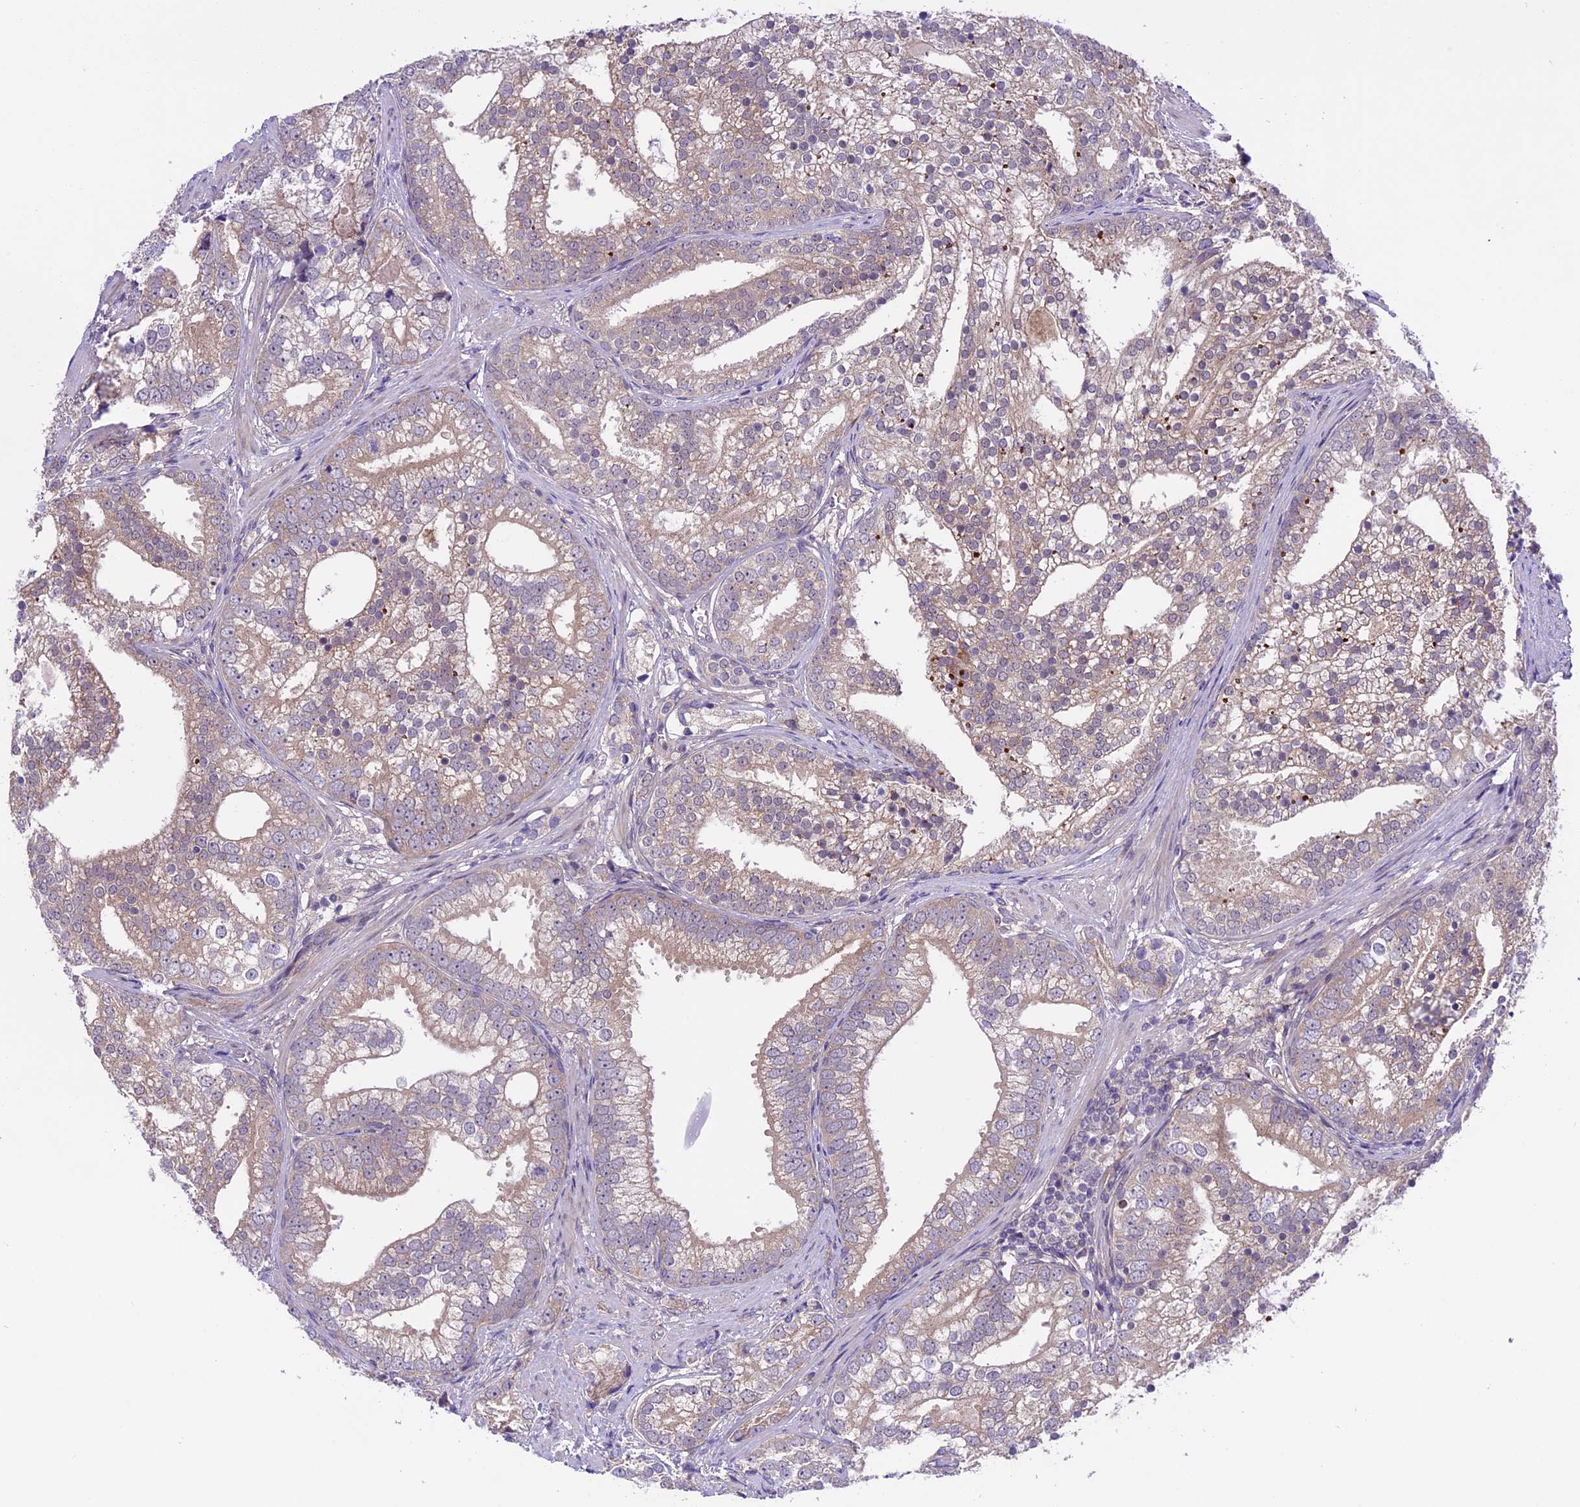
{"staining": {"intensity": "weak", "quantity": "25%-75%", "location": "cytoplasmic/membranous"}, "tissue": "prostate cancer", "cell_type": "Tumor cells", "image_type": "cancer", "snomed": [{"axis": "morphology", "description": "Adenocarcinoma, High grade"}, {"axis": "topography", "description": "Prostate"}], "caption": "Tumor cells reveal weak cytoplasmic/membranous positivity in about 25%-75% of cells in prostate cancer. The staining was performed using DAB (3,3'-diaminobenzidine), with brown indicating positive protein expression. Nuclei are stained blue with hematoxylin.", "gene": "SPRED1", "patient": {"sex": "male", "age": 75}}